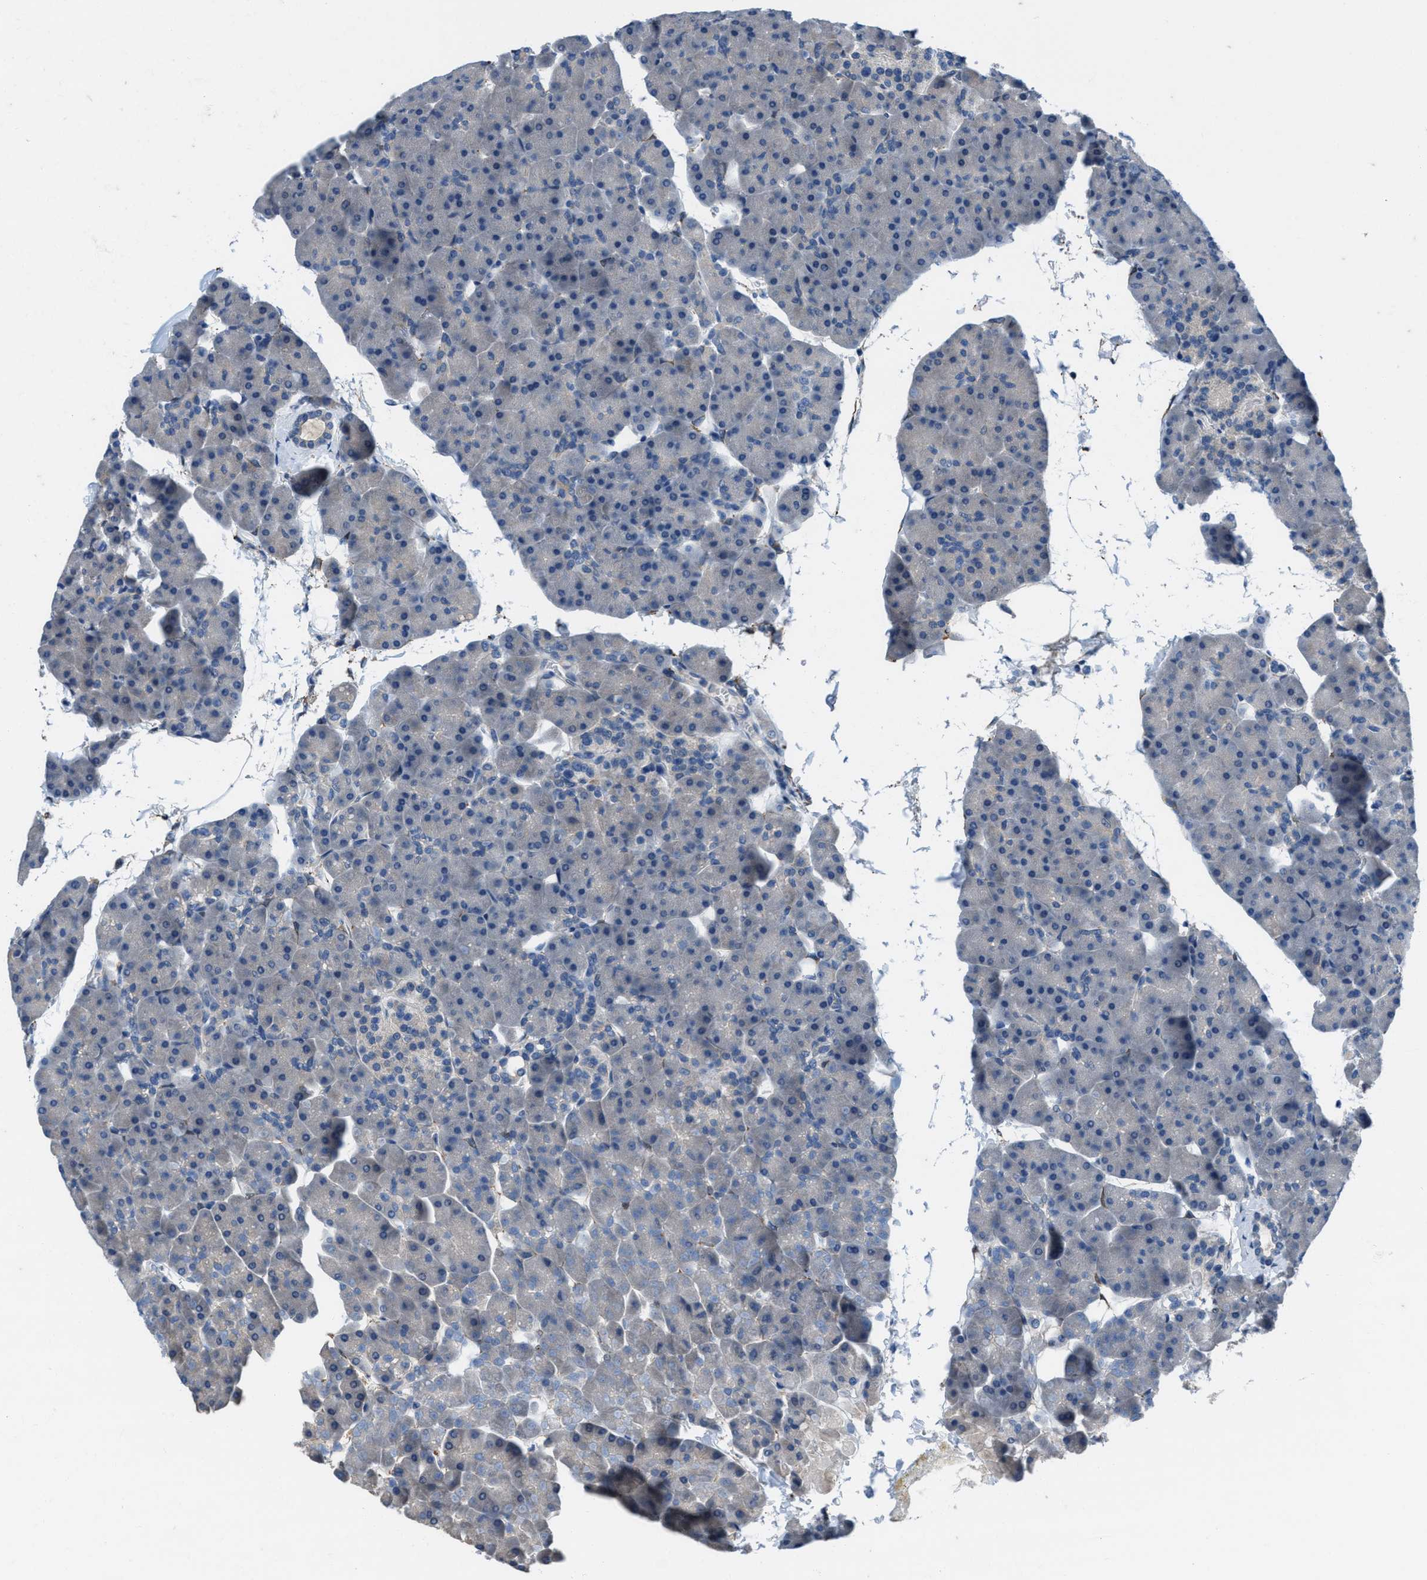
{"staining": {"intensity": "negative", "quantity": "none", "location": "none"}, "tissue": "pancreas", "cell_type": "Exocrine glandular cells", "image_type": "normal", "snomed": [{"axis": "morphology", "description": "Normal tissue, NOS"}, {"axis": "topography", "description": "Pancreas"}], "caption": "There is no significant staining in exocrine glandular cells of pancreas. (Brightfield microscopy of DAB (3,3'-diaminobenzidine) immunohistochemistry (IHC) at high magnification).", "gene": "NUDT5", "patient": {"sex": "male", "age": 35}}